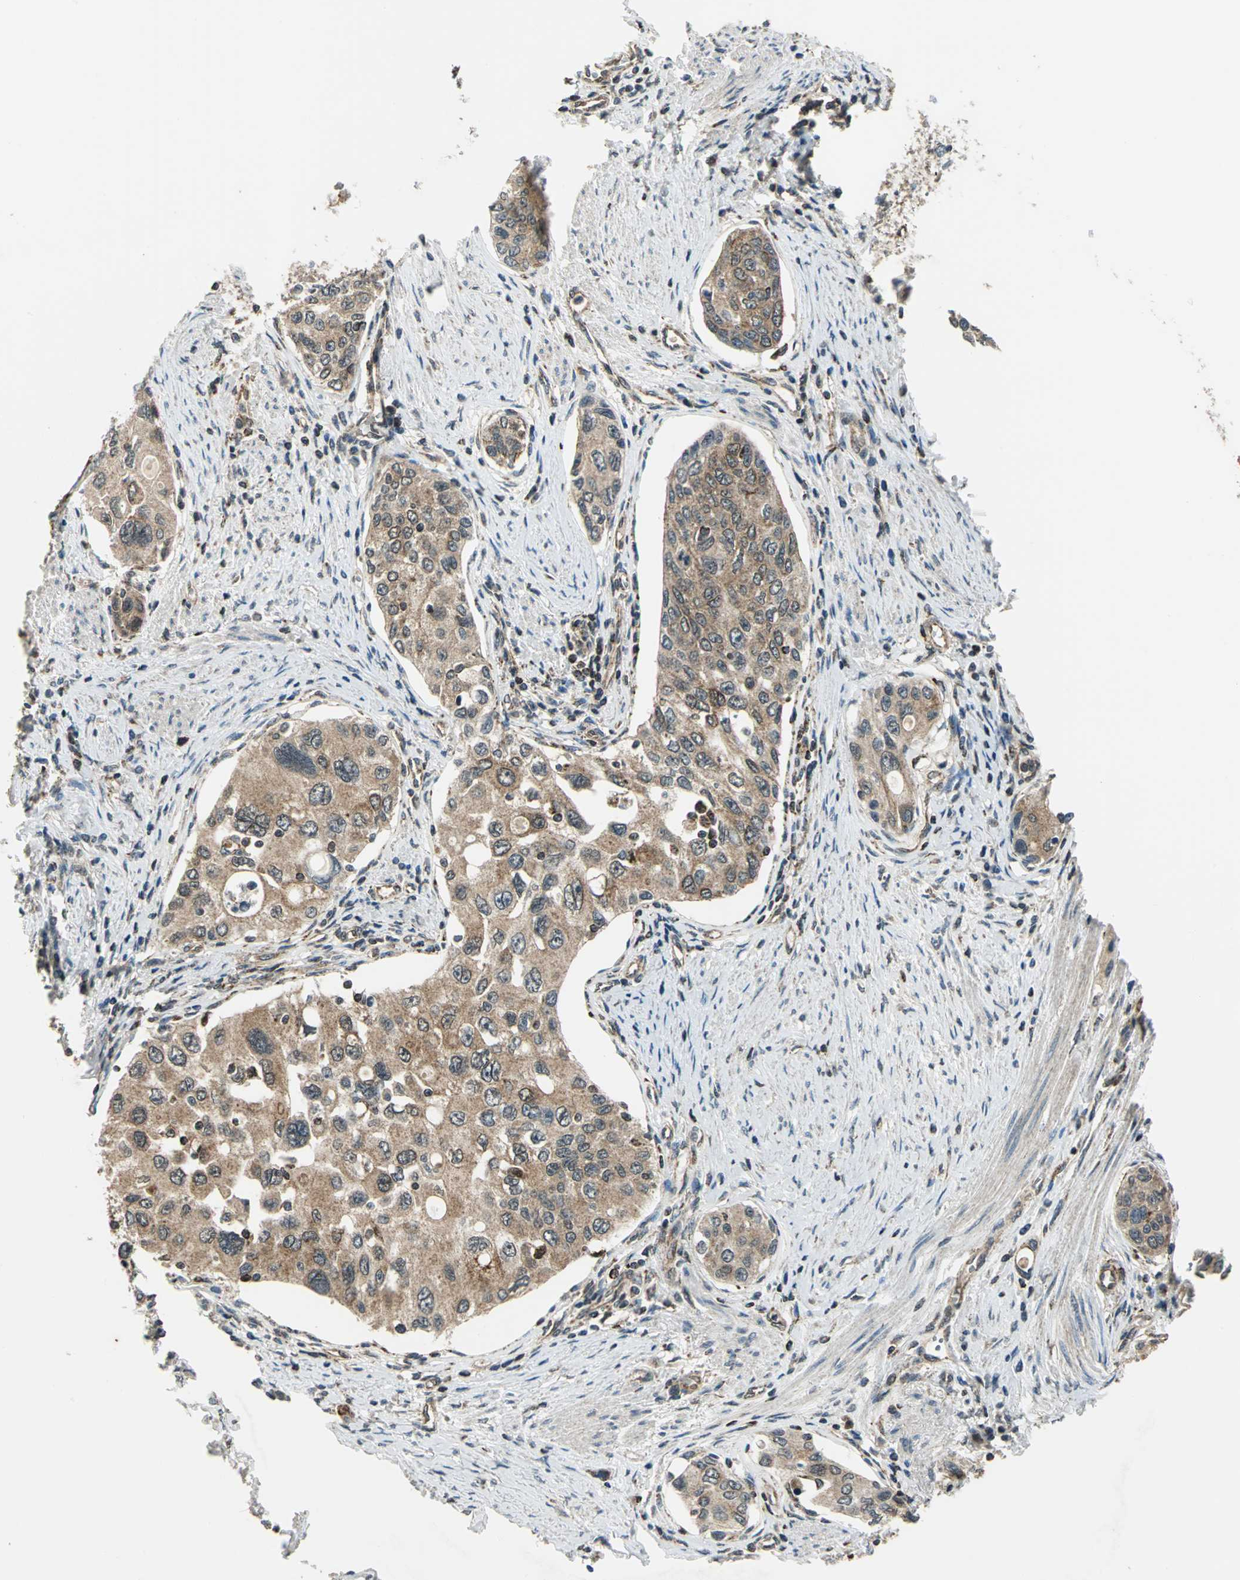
{"staining": {"intensity": "moderate", "quantity": ">75%", "location": "cytoplasmic/membranous"}, "tissue": "urothelial cancer", "cell_type": "Tumor cells", "image_type": "cancer", "snomed": [{"axis": "morphology", "description": "Urothelial carcinoma, High grade"}, {"axis": "topography", "description": "Urinary bladder"}], "caption": "Immunohistochemistry (DAB (3,3'-diaminobenzidine)) staining of urothelial carcinoma (high-grade) demonstrates moderate cytoplasmic/membranous protein expression in approximately >75% of tumor cells. (DAB (3,3'-diaminobenzidine) IHC with brightfield microscopy, high magnification).", "gene": "NUDT2", "patient": {"sex": "female", "age": 56}}